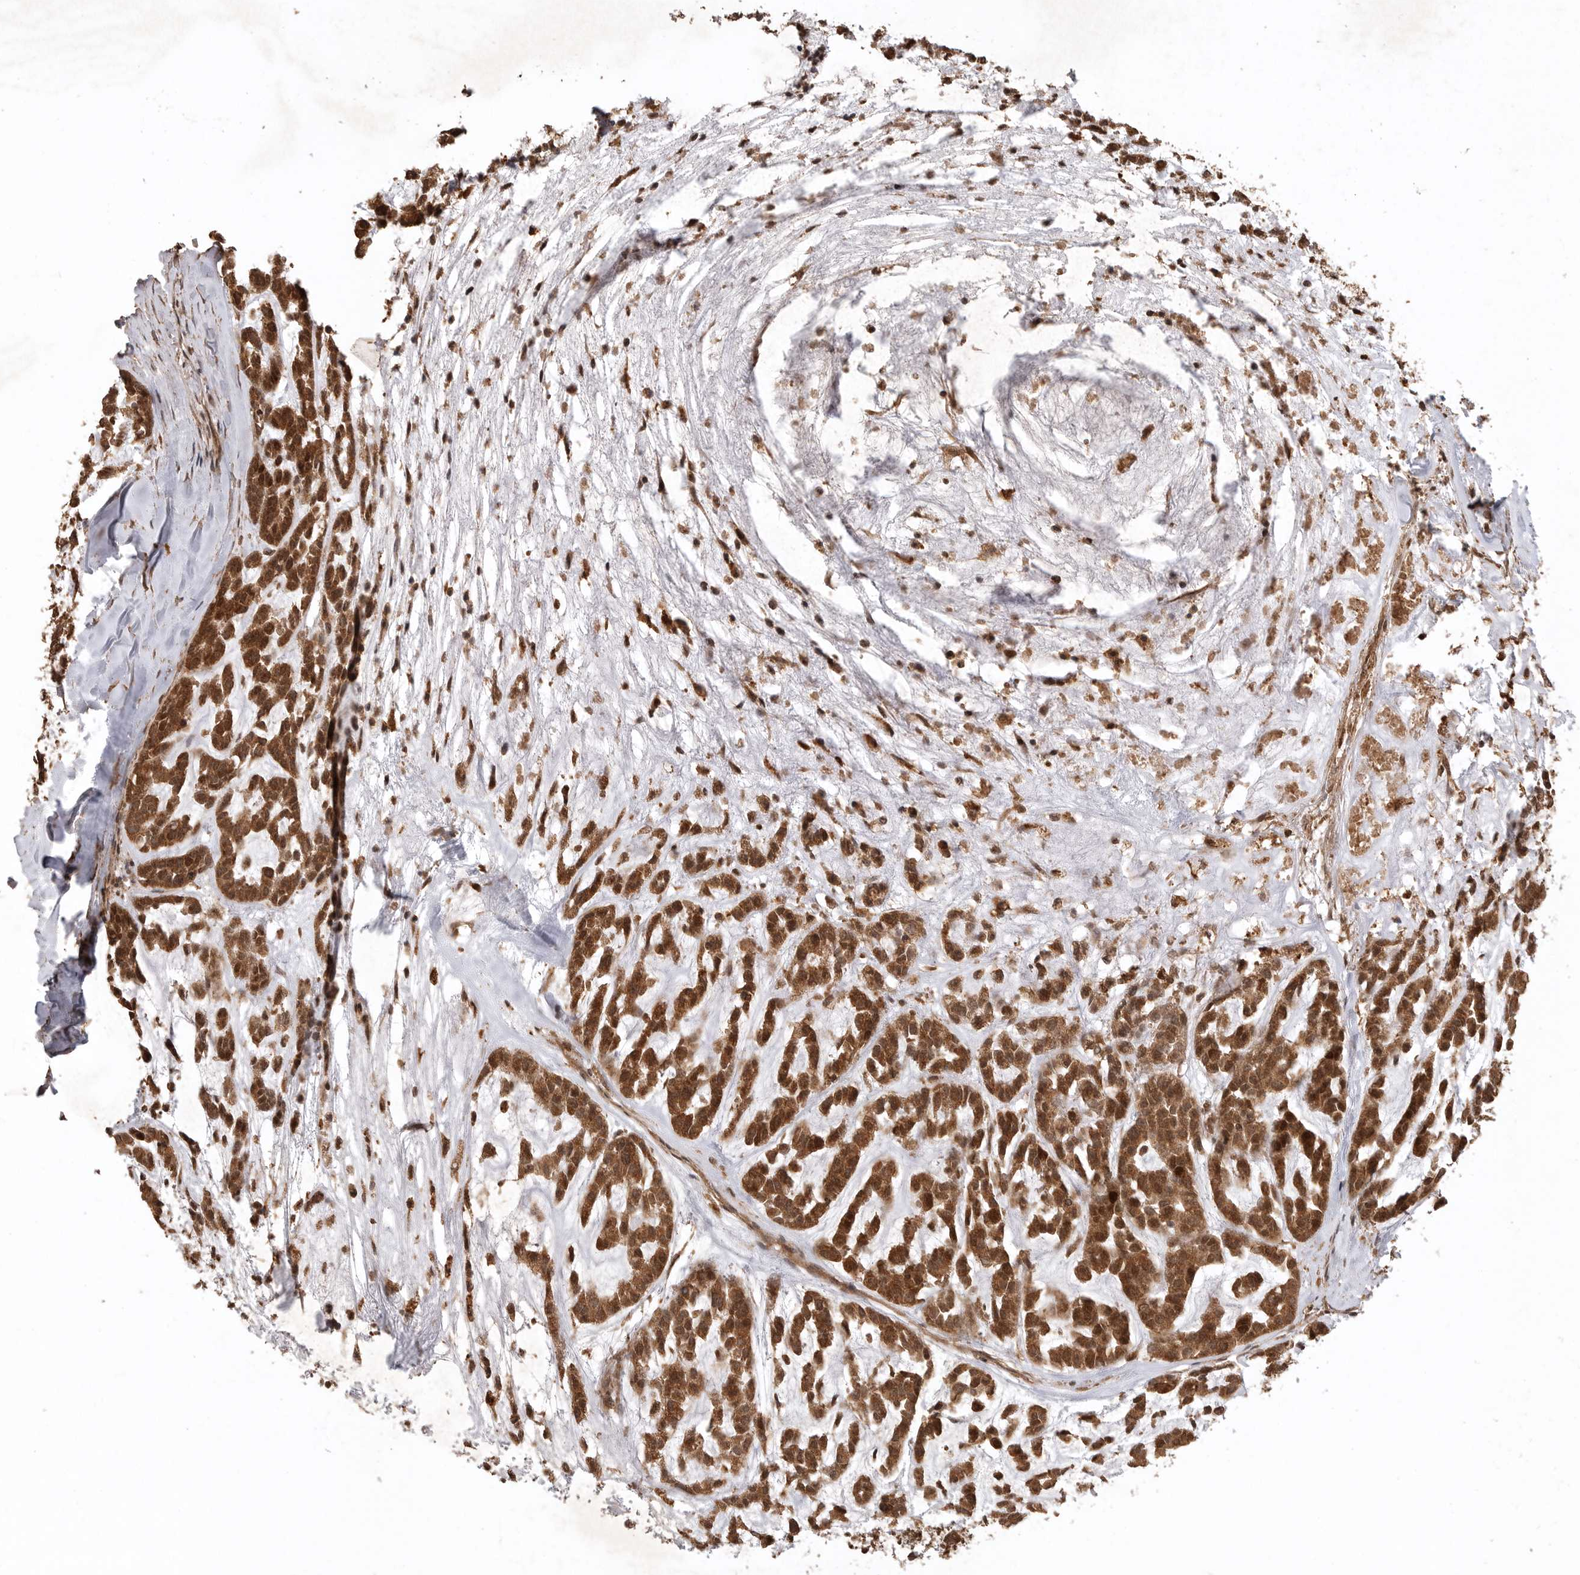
{"staining": {"intensity": "strong", "quantity": ">75%", "location": "cytoplasmic/membranous,nuclear"}, "tissue": "head and neck cancer", "cell_type": "Tumor cells", "image_type": "cancer", "snomed": [{"axis": "morphology", "description": "Adenocarcinoma, NOS"}, {"axis": "morphology", "description": "Adenoma, NOS"}, {"axis": "topography", "description": "Head-Neck"}], "caption": "IHC of human head and neck adenocarcinoma shows high levels of strong cytoplasmic/membranous and nuclear expression in approximately >75% of tumor cells. The staining was performed using DAB (3,3'-diaminobenzidine), with brown indicating positive protein expression. Nuclei are stained blue with hematoxylin.", "gene": "BOC", "patient": {"sex": "female", "age": 55}}